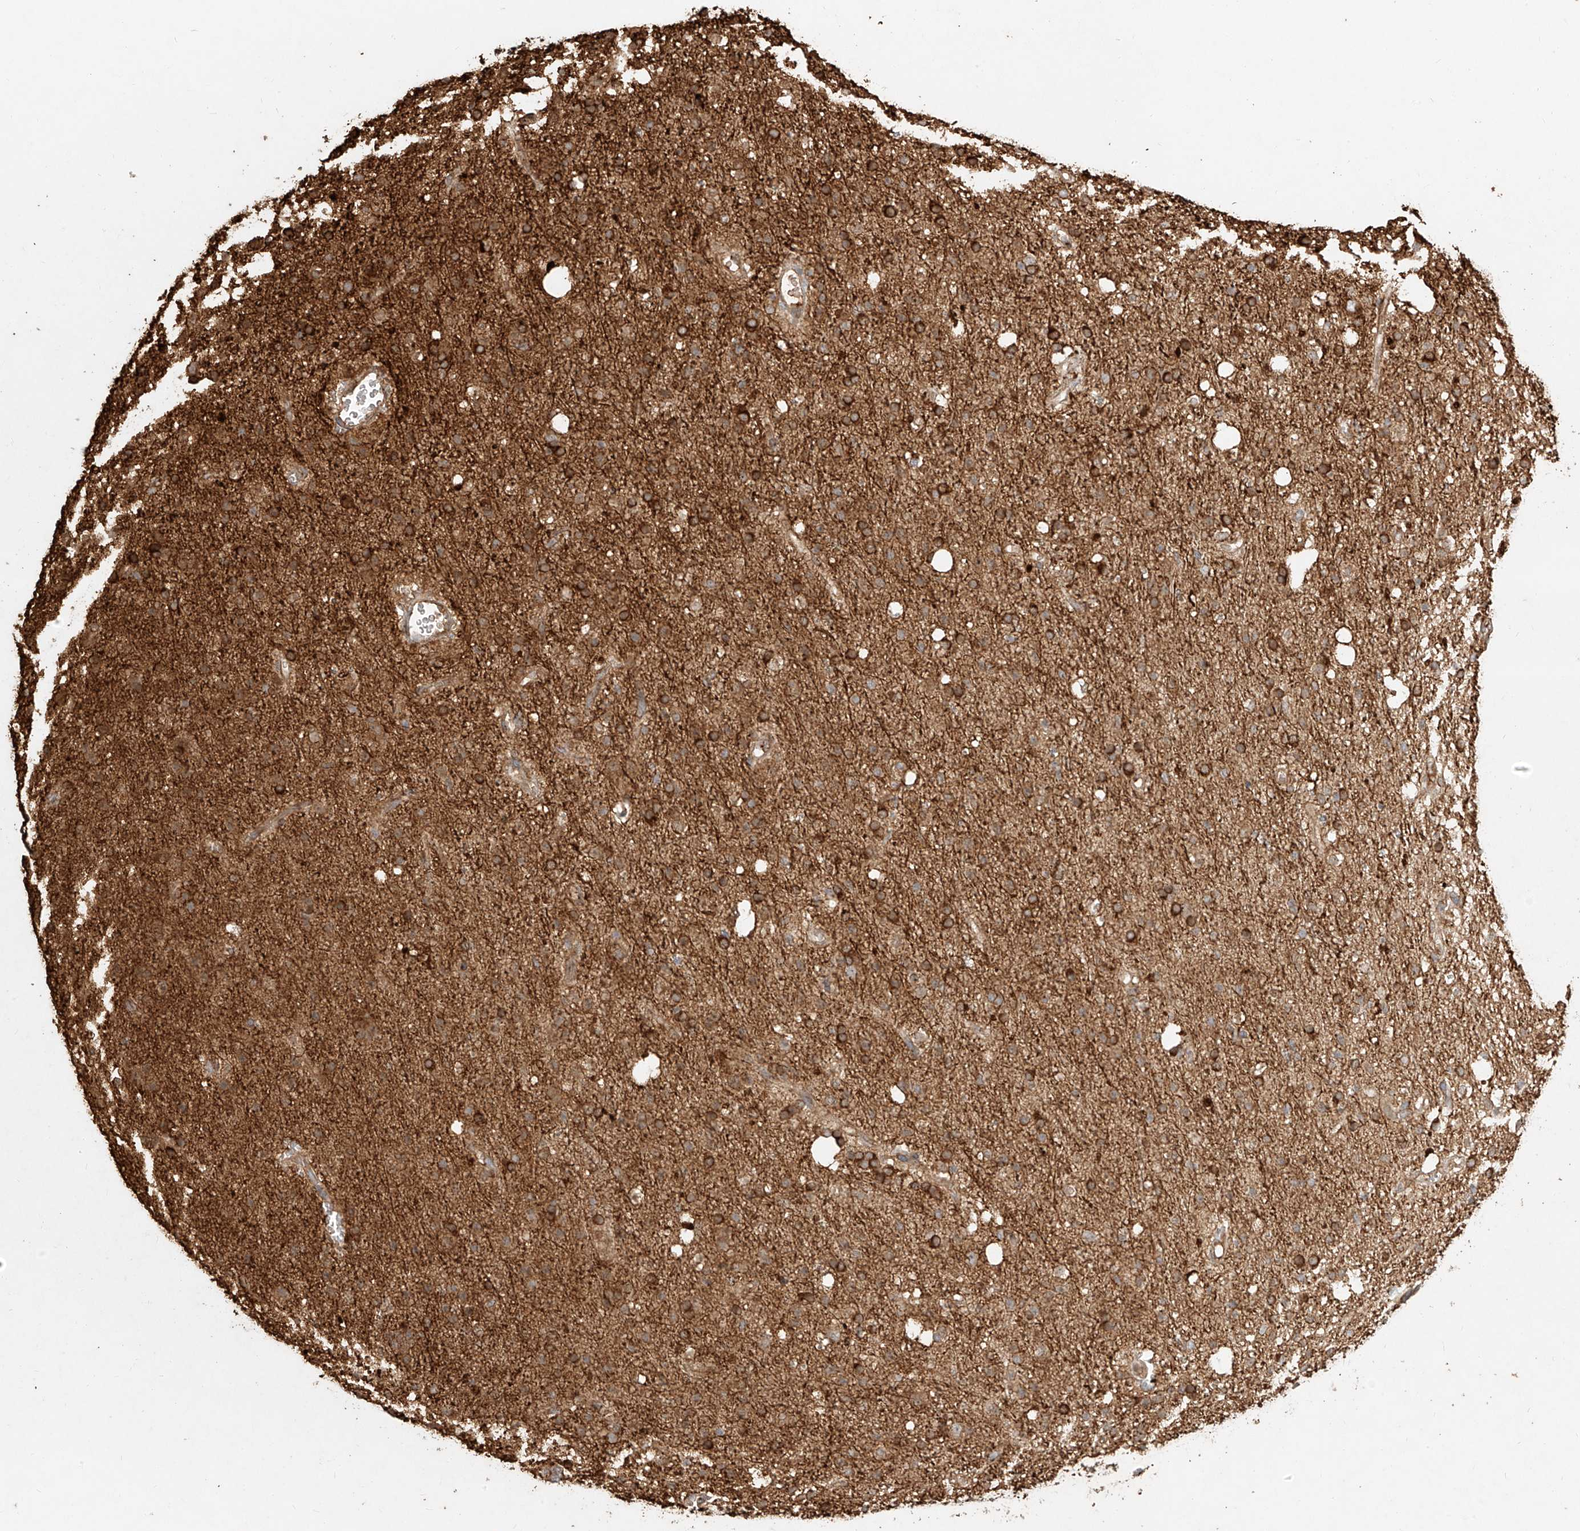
{"staining": {"intensity": "moderate", "quantity": ">75%", "location": "cytoplasmic/membranous"}, "tissue": "glioma", "cell_type": "Tumor cells", "image_type": "cancer", "snomed": [{"axis": "morphology", "description": "Glioma, malignant, High grade"}, {"axis": "topography", "description": "Brain"}], "caption": "A brown stain shows moderate cytoplasmic/membranous positivity of a protein in glioma tumor cells.", "gene": "EFNB1", "patient": {"sex": "male", "age": 47}}